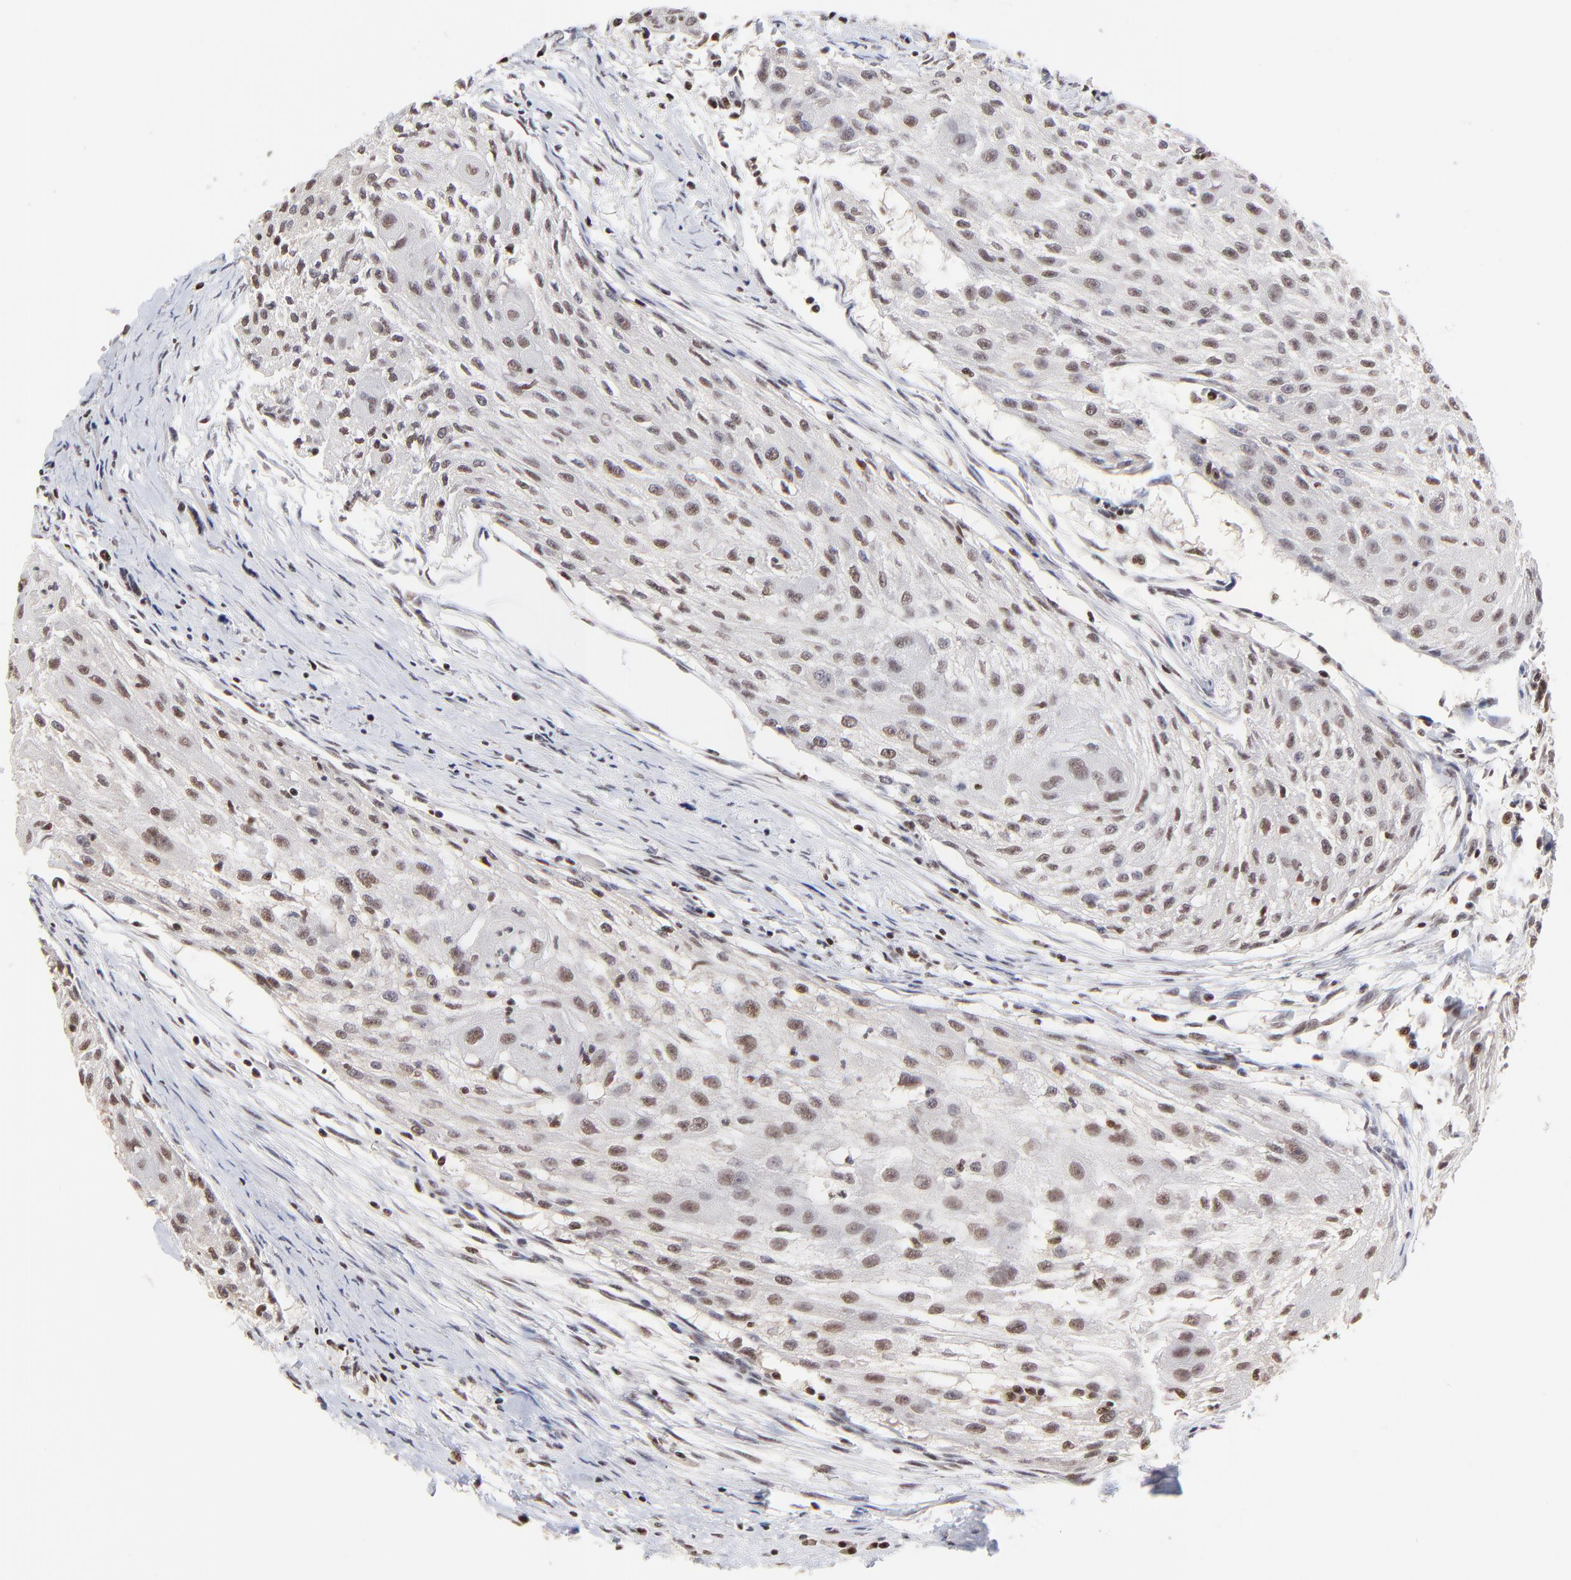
{"staining": {"intensity": "moderate", "quantity": ">75%", "location": "nuclear"}, "tissue": "head and neck cancer", "cell_type": "Tumor cells", "image_type": "cancer", "snomed": [{"axis": "morphology", "description": "Squamous cell carcinoma, NOS"}, {"axis": "topography", "description": "Head-Neck"}], "caption": "Protein expression analysis of squamous cell carcinoma (head and neck) demonstrates moderate nuclear staining in about >75% of tumor cells.", "gene": "DSN1", "patient": {"sex": "male", "age": 64}}